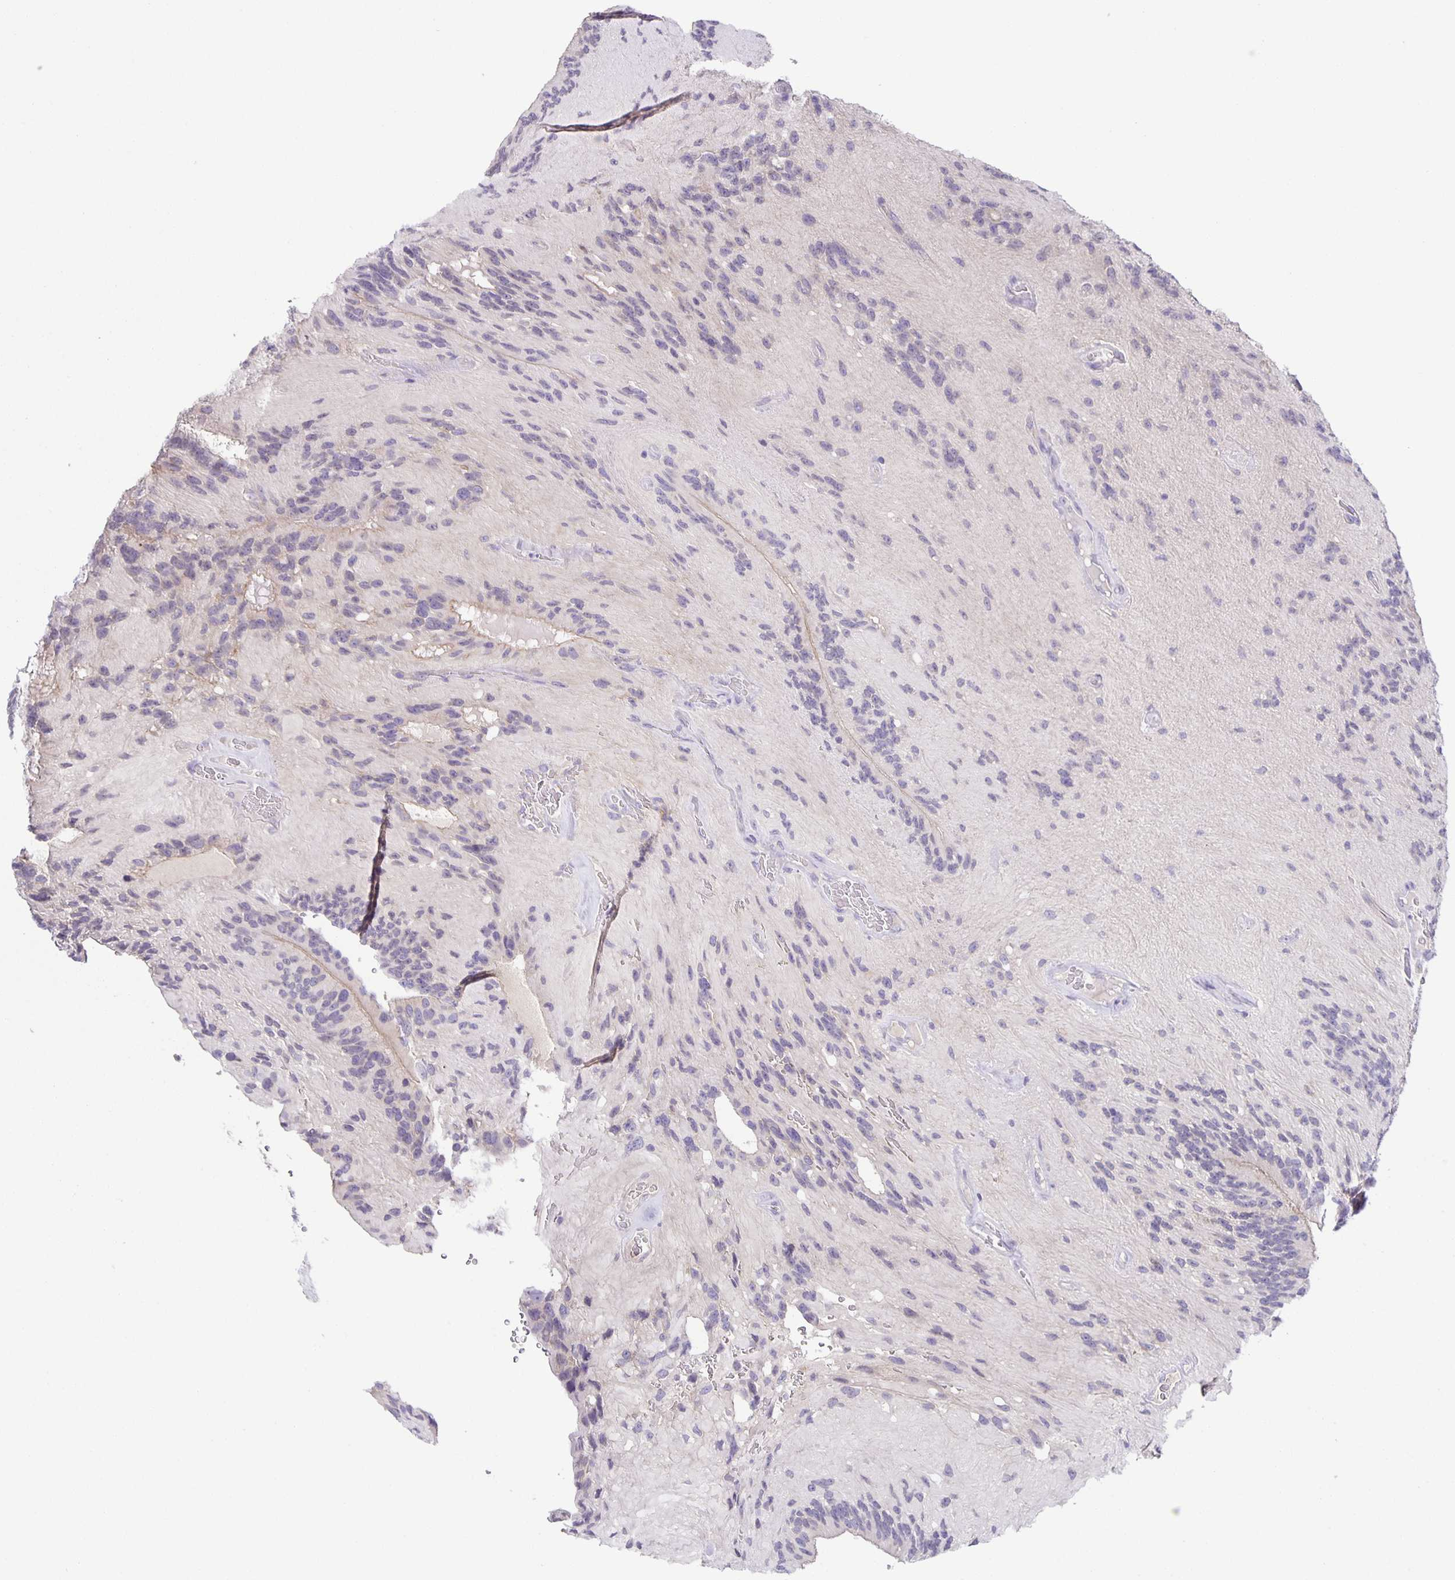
{"staining": {"intensity": "negative", "quantity": "none", "location": "none"}, "tissue": "glioma", "cell_type": "Tumor cells", "image_type": "cancer", "snomed": [{"axis": "morphology", "description": "Glioma, malignant, Low grade"}, {"axis": "topography", "description": "Brain"}], "caption": "IHC of malignant glioma (low-grade) shows no positivity in tumor cells. (DAB immunohistochemistry (IHC) with hematoxylin counter stain).", "gene": "PTPN3", "patient": {"sex": "male", "age": 31}}